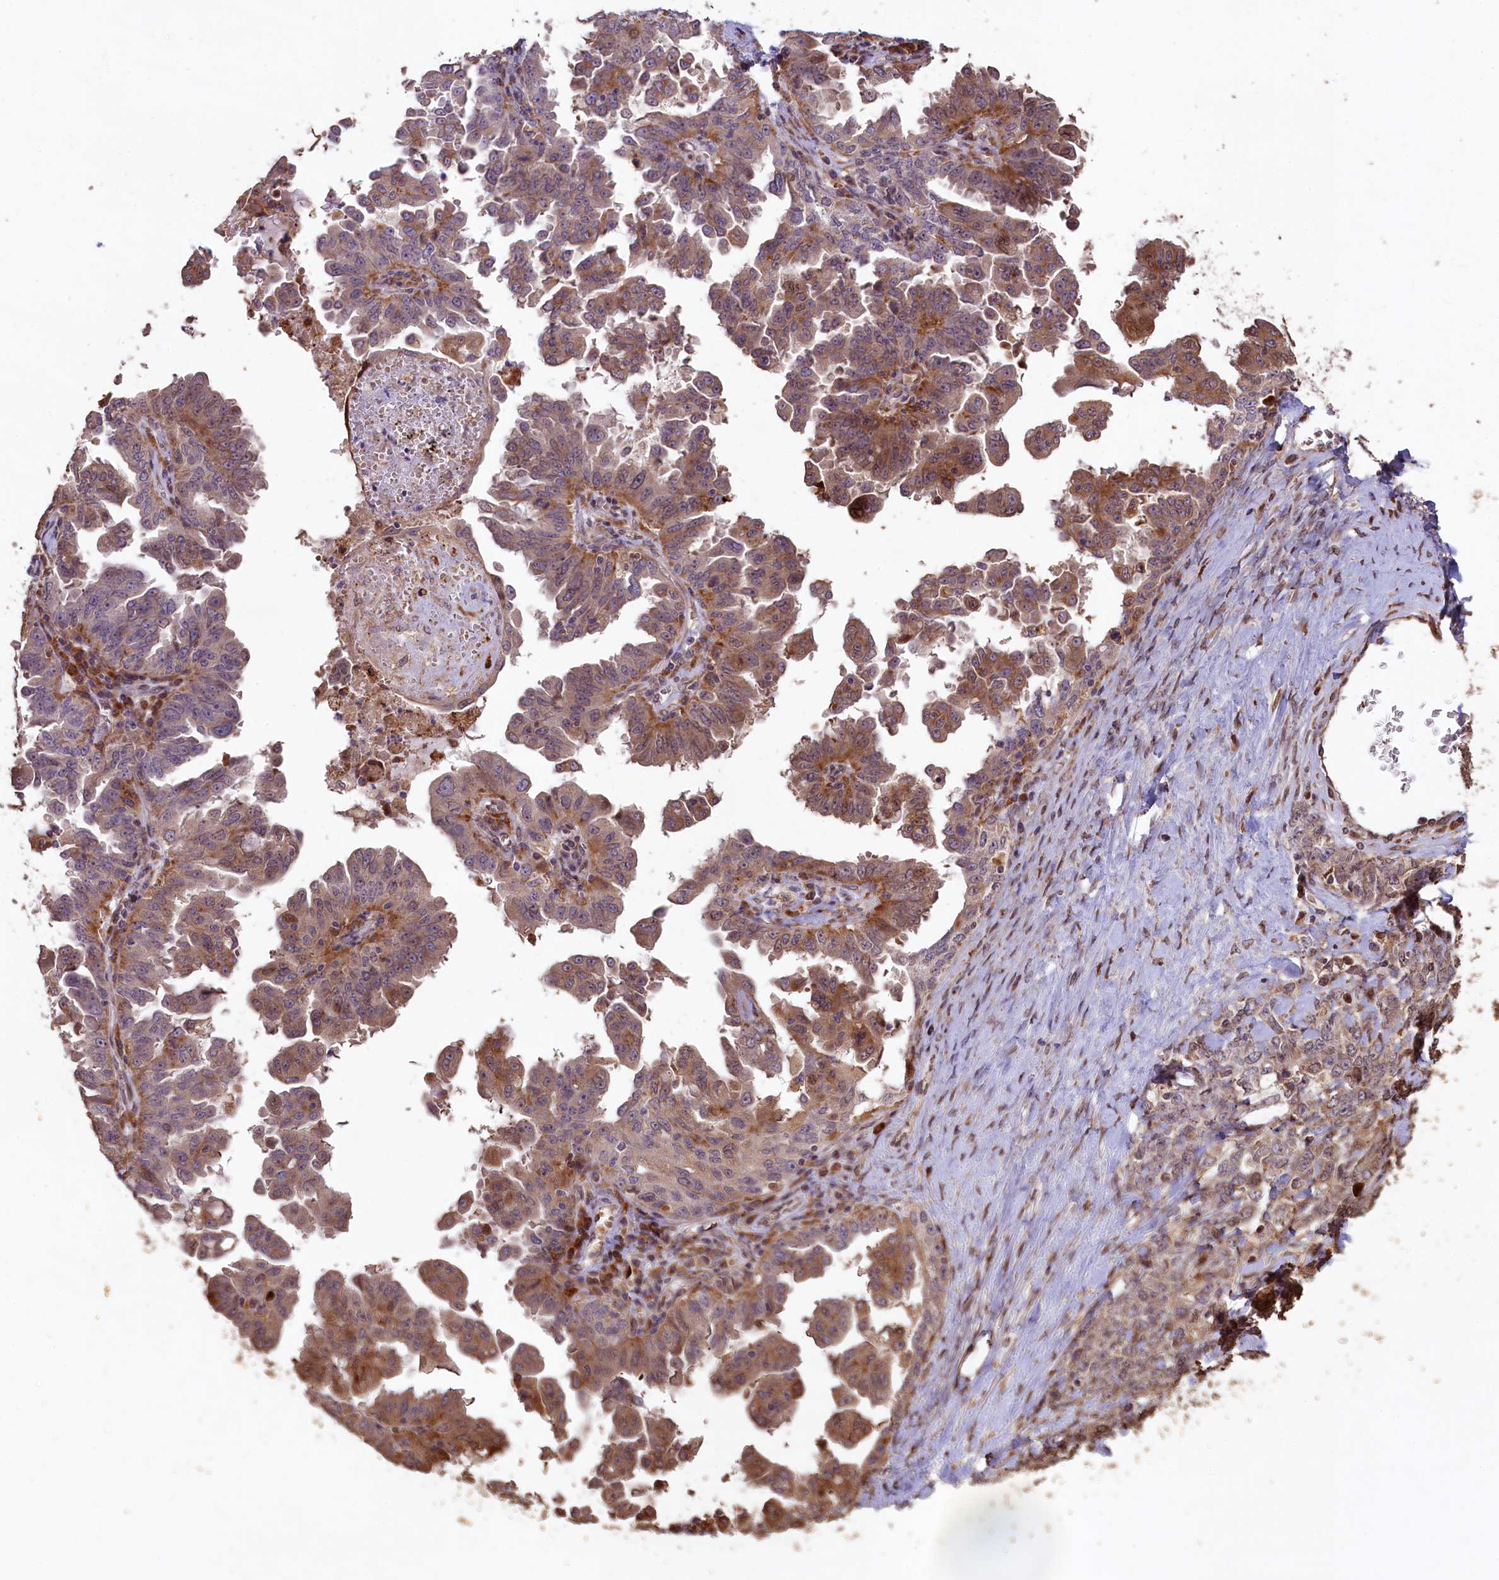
{"staining": {"intensity": "moderate", "quantity": "25%-75%", "location": "cytoplasmic/membranous"}, "tissue": "ovarian cancer", "cell_type": "Tumor cells", "image_type": "cancer", "snomed": [{"axis": "morphology", "description": "Carcinoma, endometroid"}, {"axis": "topography", "description": "Ovary"}], "caption": "Approximately 25%-75% of tumor cells in ovarian endometroid carcinoma reveal moderate cytoplasmic/membranous protein positivity as visualized by brown immunohistochemical staining.", "gene": "SLC38A7", "patient": {"sex": "female", "age": 62}}